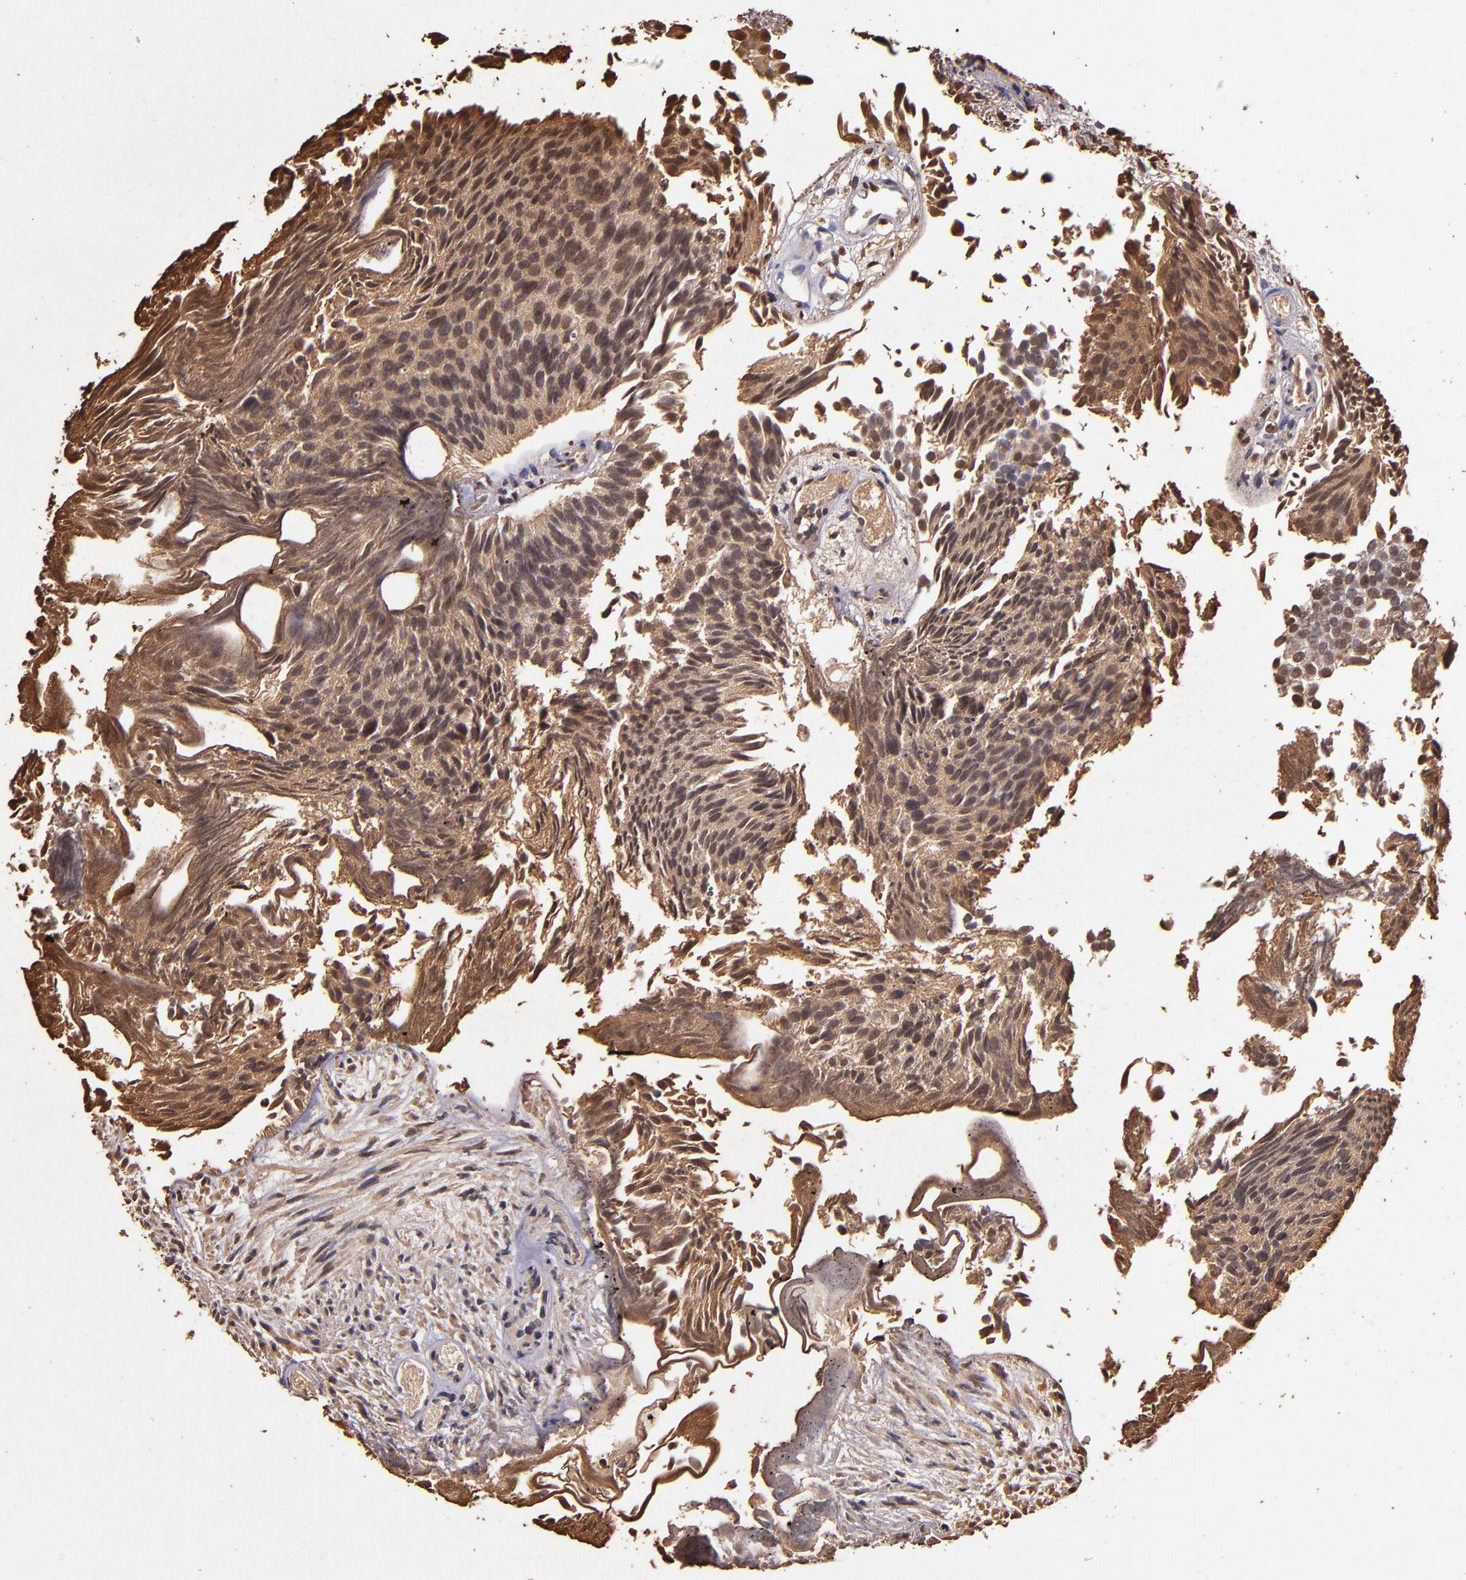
{"staining": {"intensity": "moderate", "quantity": ">75%", "location": "cytoplasmic/membranous,nuclear"}, "tissue": "urothelial cancer", "cell_type": "Tumor cells", "image_type": "cancer", "snomed": [{"axis": "morphology", "description": "Urothelial carcinoma, Low grade"}, {"axis": "topography", "description": "Urinary bladder"}], "caption": "A micrograph of human urothelial cancer stained for a protein reveals moderate cytoplasmic/membranous and nuclear brown staining in tumor cells.", "gene": "S100A6", "patient": {"sex": "male", "age": 84}}